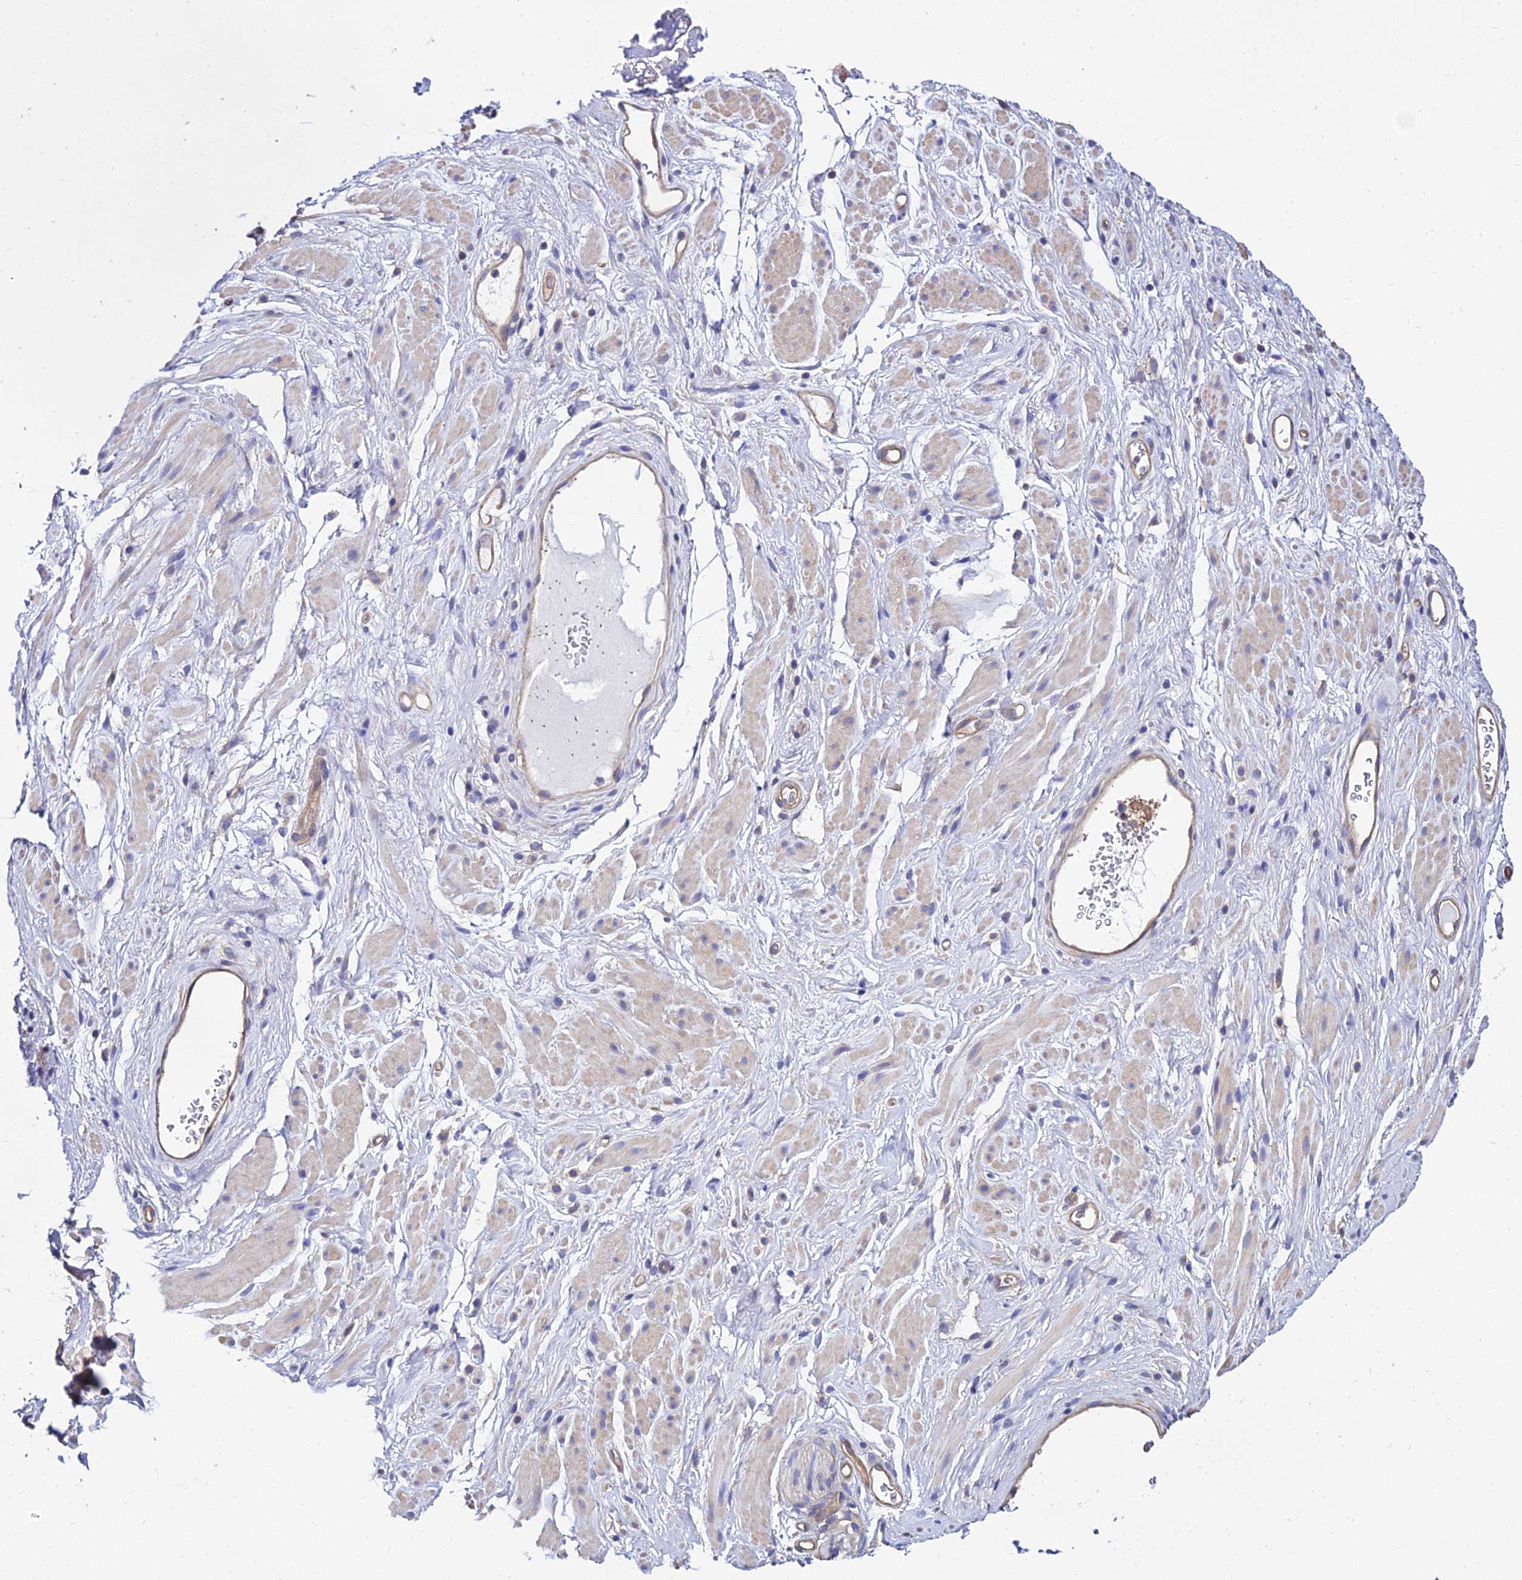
{"staining": {"intensity": "negative", "quantity": "none", "location": "none"}, "tissue": "adipose tissue", "cell_type": "Adipocytes", "image_type": "normal", "snomed": [{"axis": "morphology", "description": "Normal tissue, NOS"}, {"axis": "morphology", "description": "Adenocarcinoma, NOS"}, {"axis": "topography", "description": "Rectum"}, {"axis": "topography", "description": "Vagina"}, {"axis": "topography", "description": "Peripheral nerve tissue"}], "caption": "This is a image of immunohistochemistry staining of normal adipose tissue, which shows no staining in adipocytes.", "gene": "CALM1", "patient": {"sex": "female", "age": 71}}